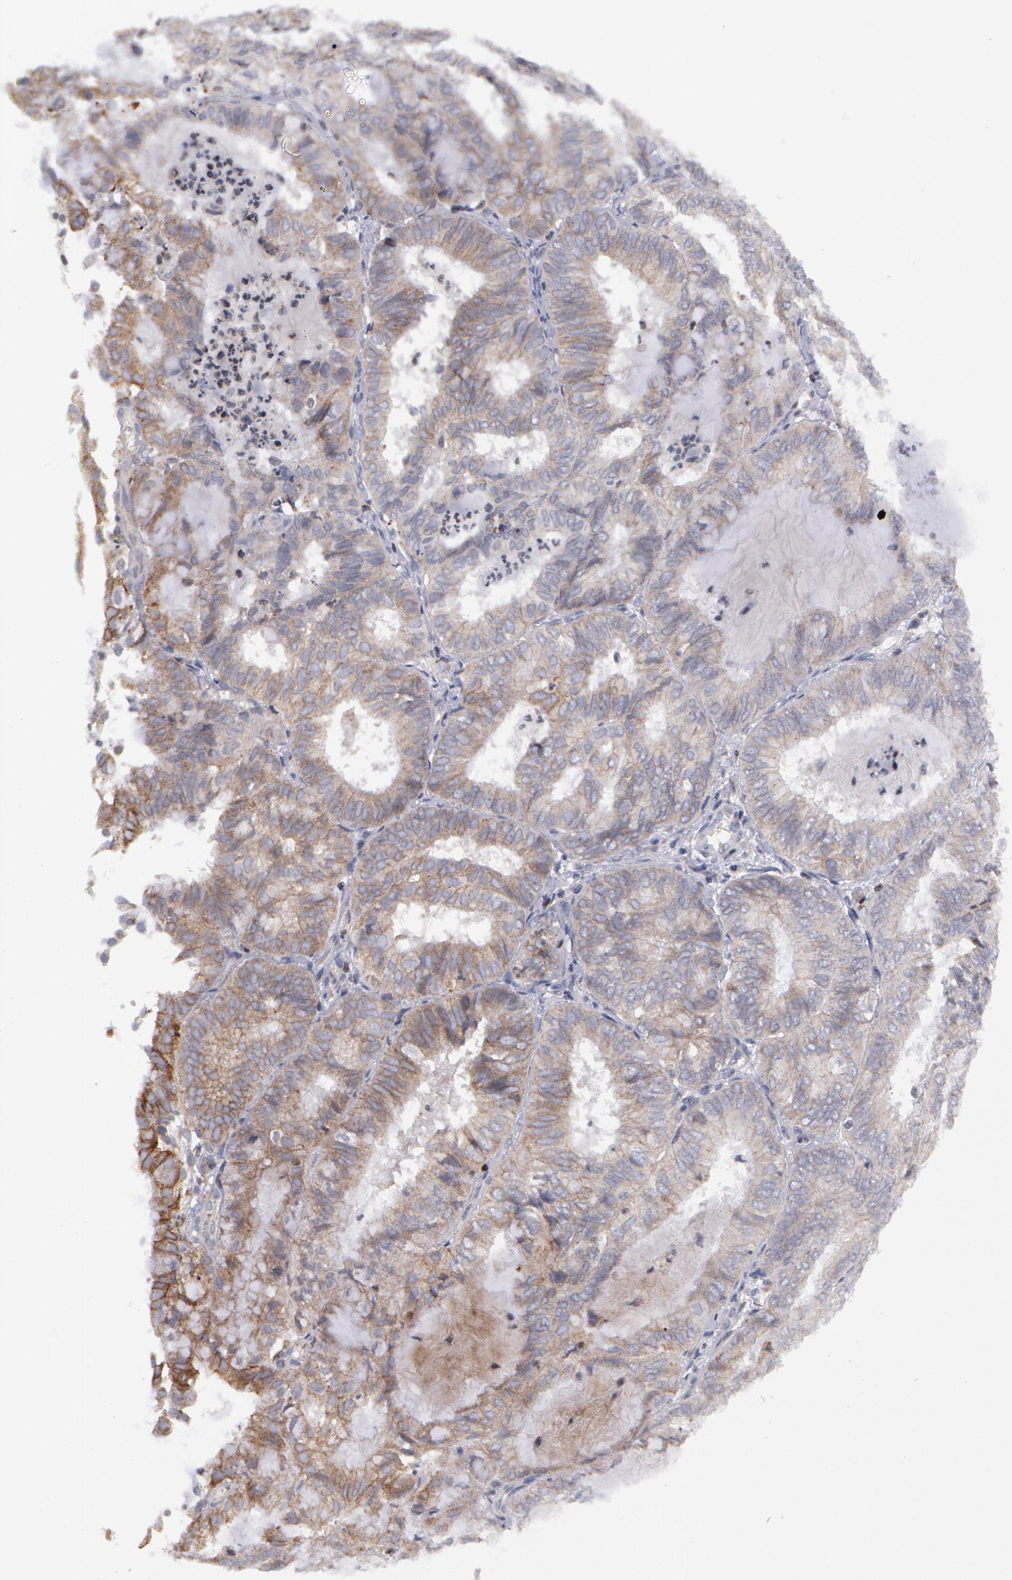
{"staining": {"intensity": "weak", "quantity": "25%-75%", "location": "cytoplasmic/membranous"}, "tissue": "endometrial cancer", "cell_type": "Tumor cells", "image_type": "cancer", "snomed": [{"axis": "morphology", "description": "Adenocarcinoma, NOS"}, {"axis": "topography", "description": "Endometrium"}], "caption": "Protein expression analysis of endometrial cancer (adenocarcinoma) reveals weak cytoplasmic/membranous expression in approximately 25%-75% of tumor cells.", "gene": "ERBB2", "patient": {"sex": "female", "age": 59}}